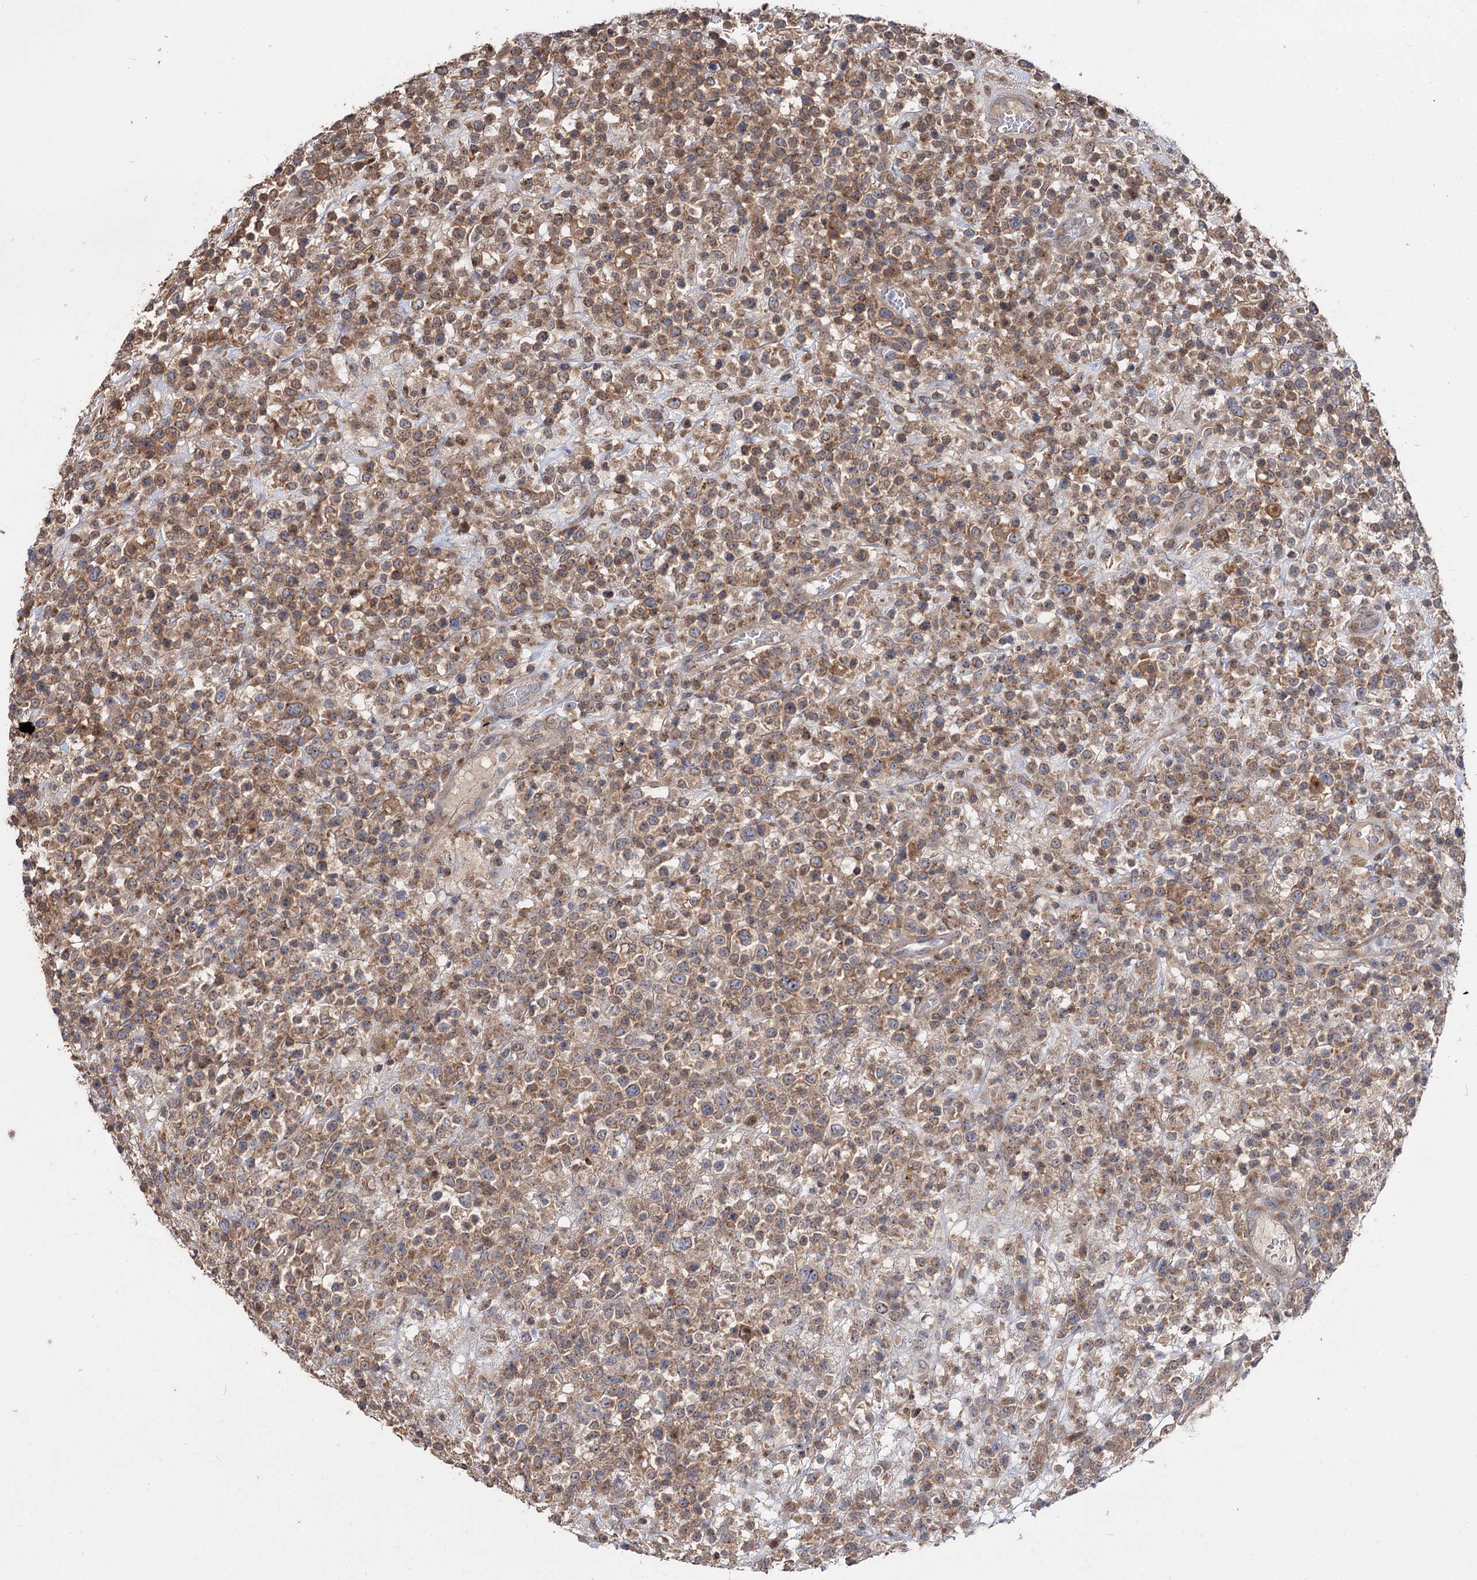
{"staining": {"intensity": "moderate", "quantity": ">75%", "location": "cytoplasmic/membranous"}, "tissue": "lymphoma", "cell_type": "Tumor cells", "image_type": "cancer", "snomed": [{"axis": "morphology", "description": "Malignant lymphoma, non-Hodgkin's type, High grade"}, {"axis": "topography", "description": "Colon"}], "caption": "A high-resolution micrograph shows immunohistochemistry (IHC) staining of lymphoma, which exhibits moderate cytoplasmic/membranous positivity in approximately >75% of tumor cells. The staining was performed using DAB (3,3'-diaminobenzidine) to visualize the protein expression in brown, while the nuclei were stained in blue with hematoxylin (Magnification: 20x).", "gene": "STX6", "patient": {"sex": "female", "age": 53}}